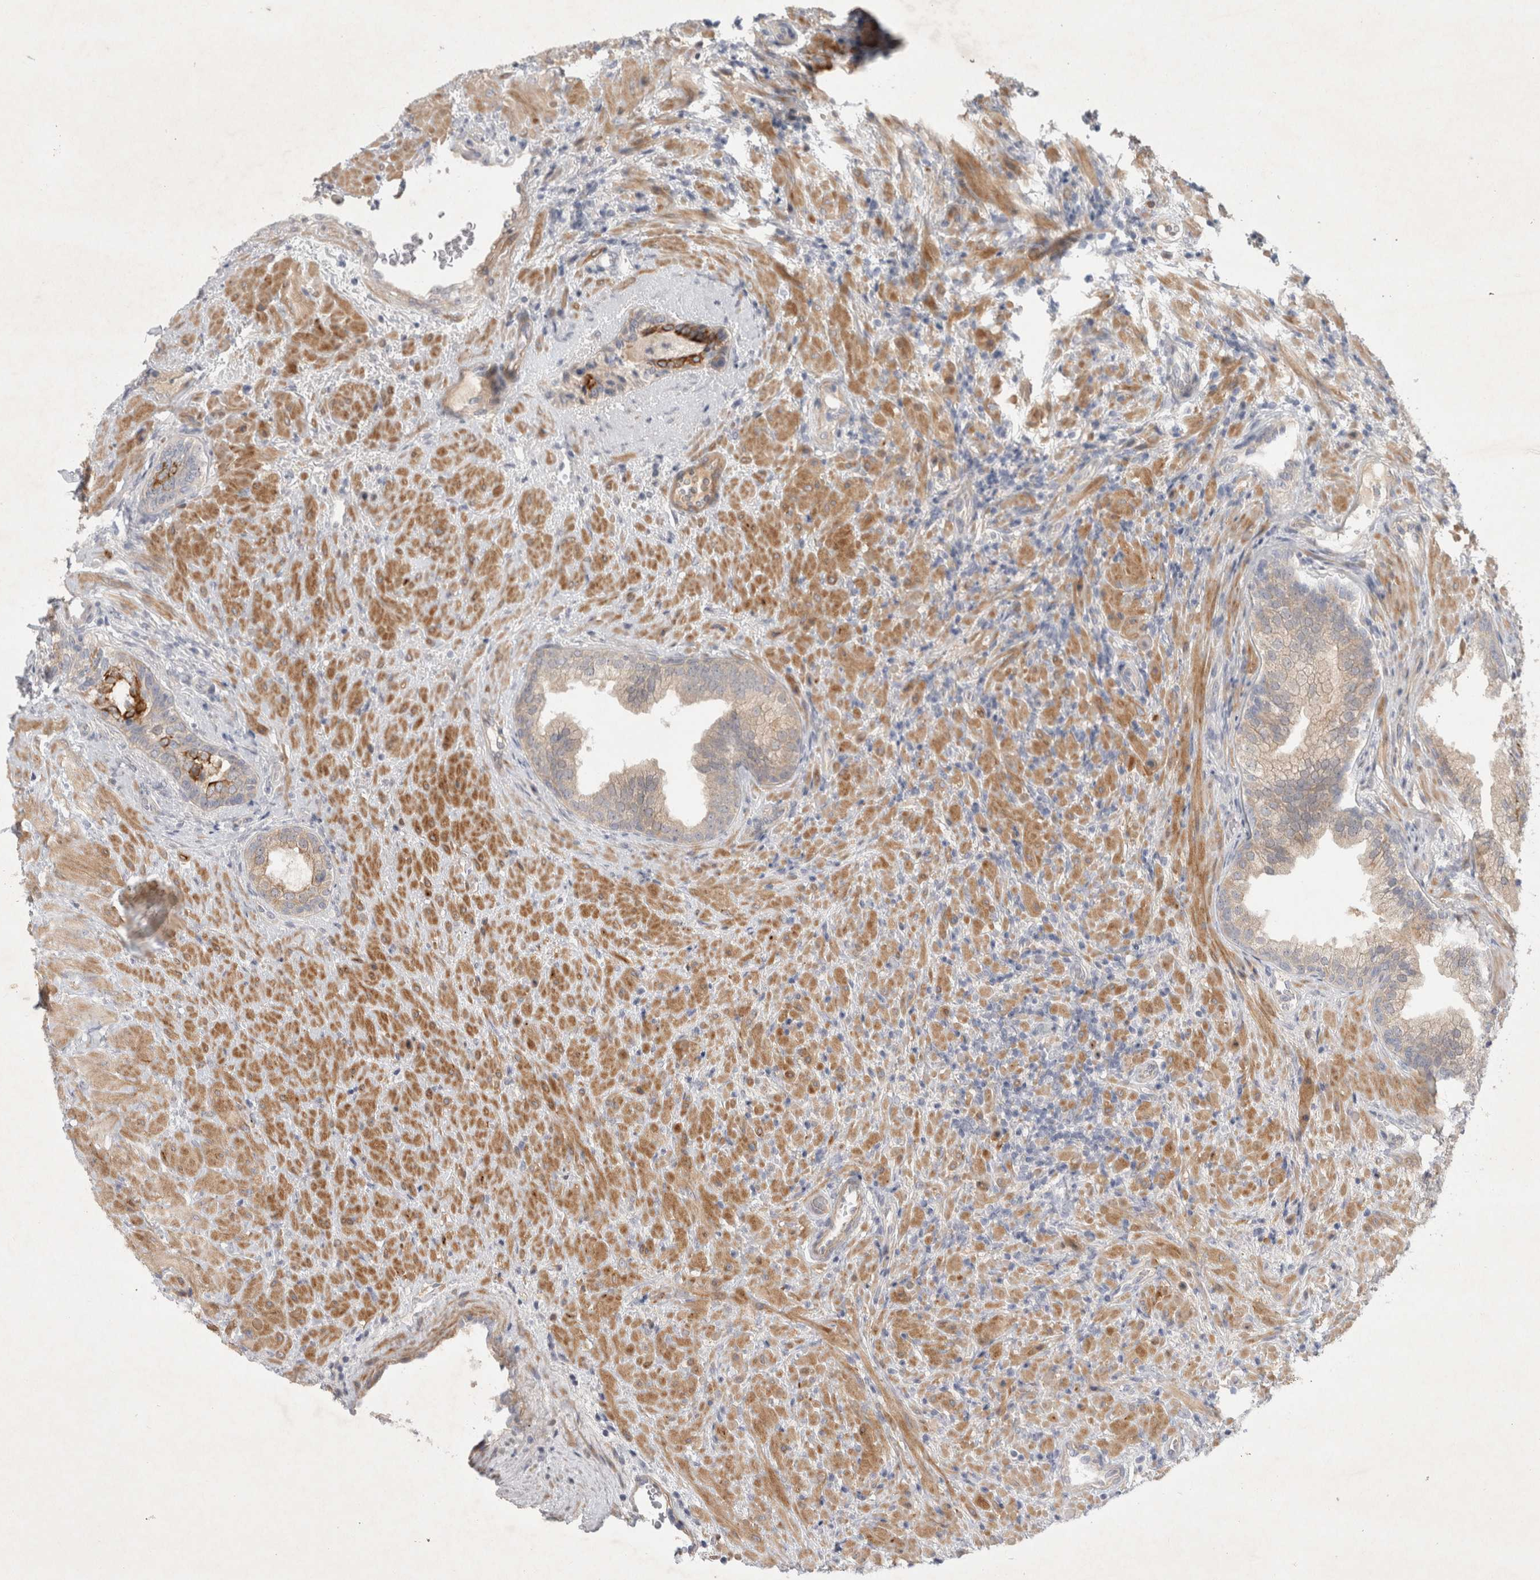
{"staining": {"intensity": "moderate", "quantity": "<25%", "location": "cytoplasmic/membranous"}, "tissue": "prostate", "cell_type": "Glandular cells", "image_type": "normal", "snomed": [{"axis": "morphology", "description": "Normal tissue, NOS"}, {"axis": "topography", "description": "Prostate"}], "caption": "IHC of unremarkable prostate exhibits low levels of moderate cytoplasmic/membranous staining in approximately <25% of glandular cells.", "gene": "BZW2", "patient": {"sex": "male", "age": 76}}